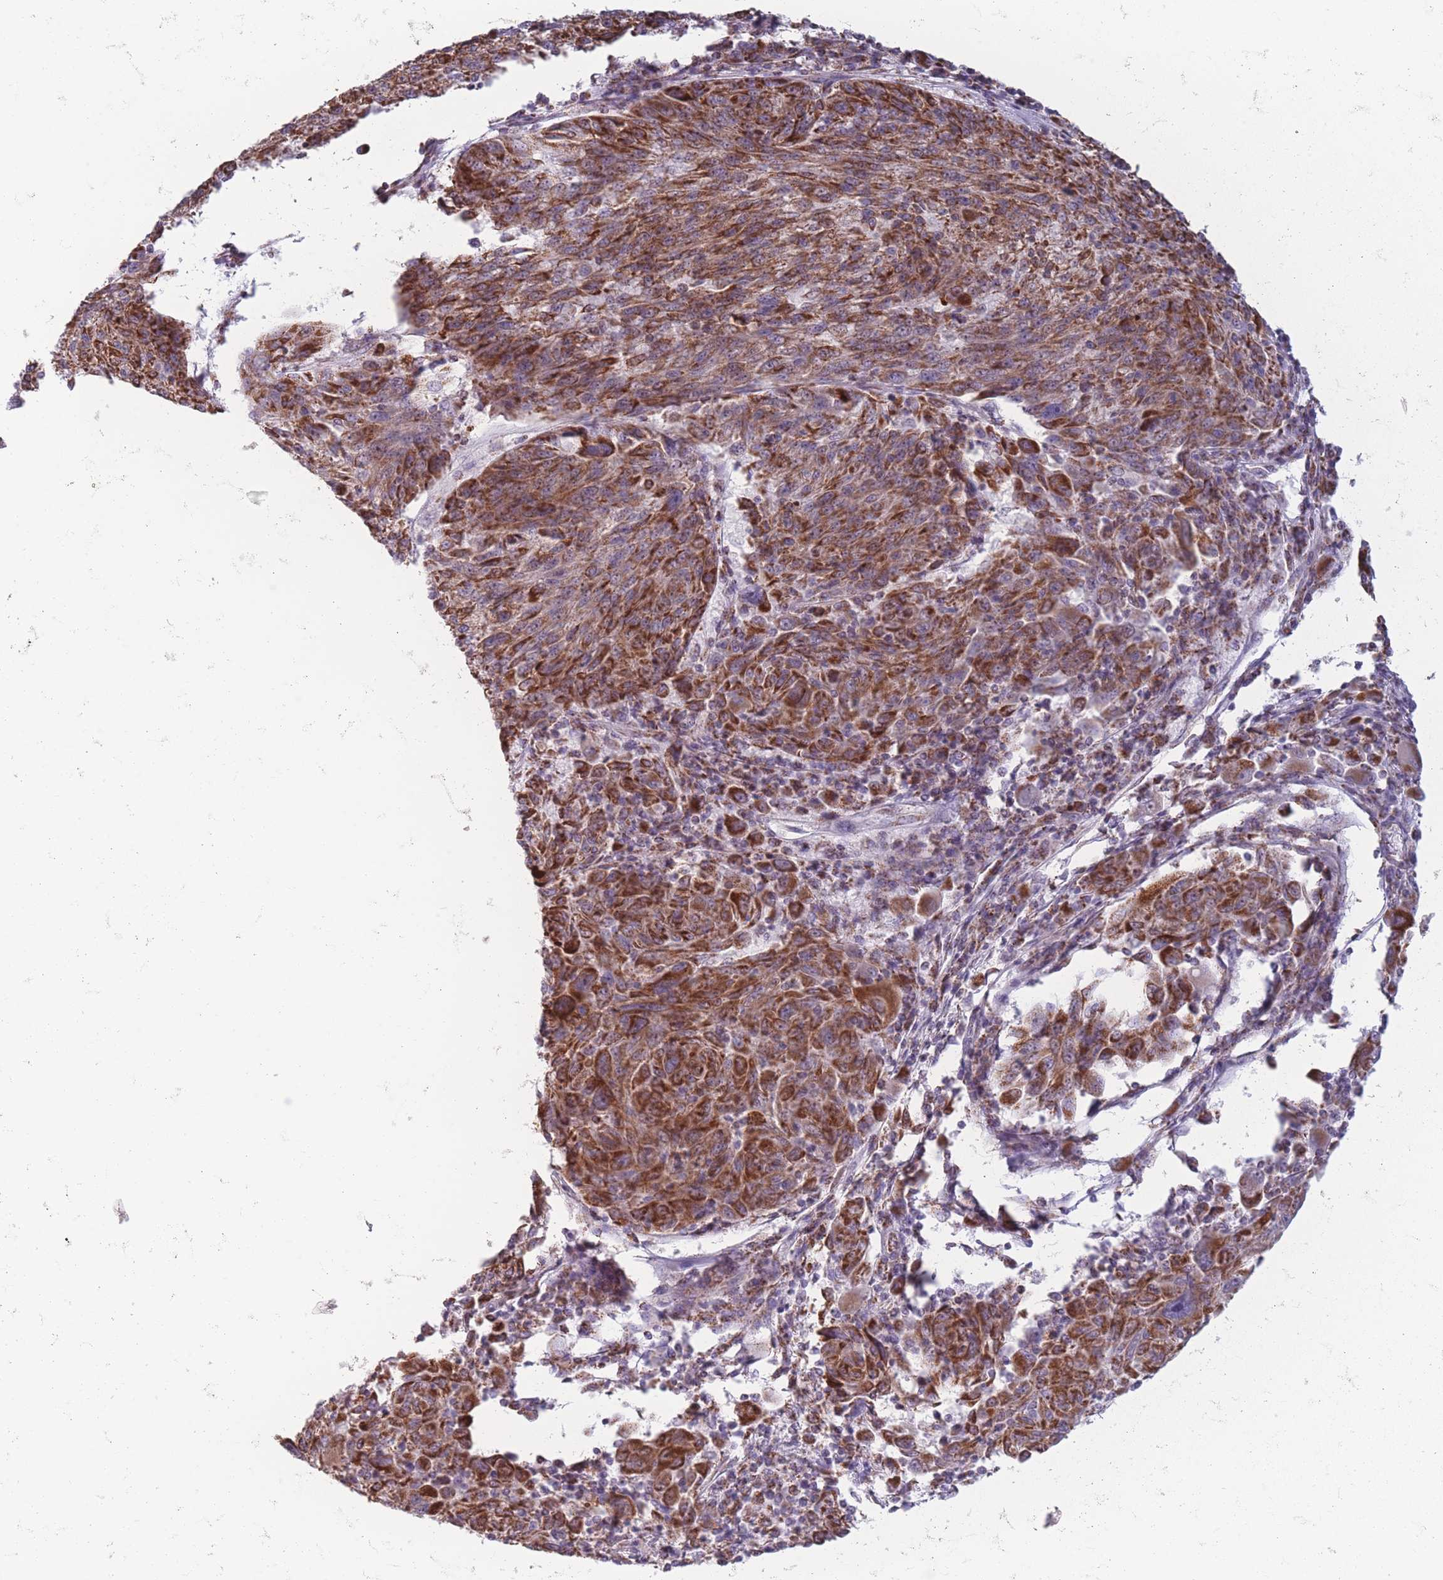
{"staining": {"intensity": "strong", "quantity": ">75%", "location": "cytoplasmic/membranous"}, "tissue": "melanoma", "cell_type": "Tumor cells", "image_type": "cancer", "snomed": [{"axis": "morphology", "description": "Malignant melanoma, NOS"}, {"axis": "topography", "description": "Skin"}], "caption": "This micrograph reveals IHC staining of malignant melanoma, with high strong cytoplasmic/membranous expression in about >75% of tumor cells.", "gene": "DCHS1", "patient": {"sex": "male", "age": 53}}